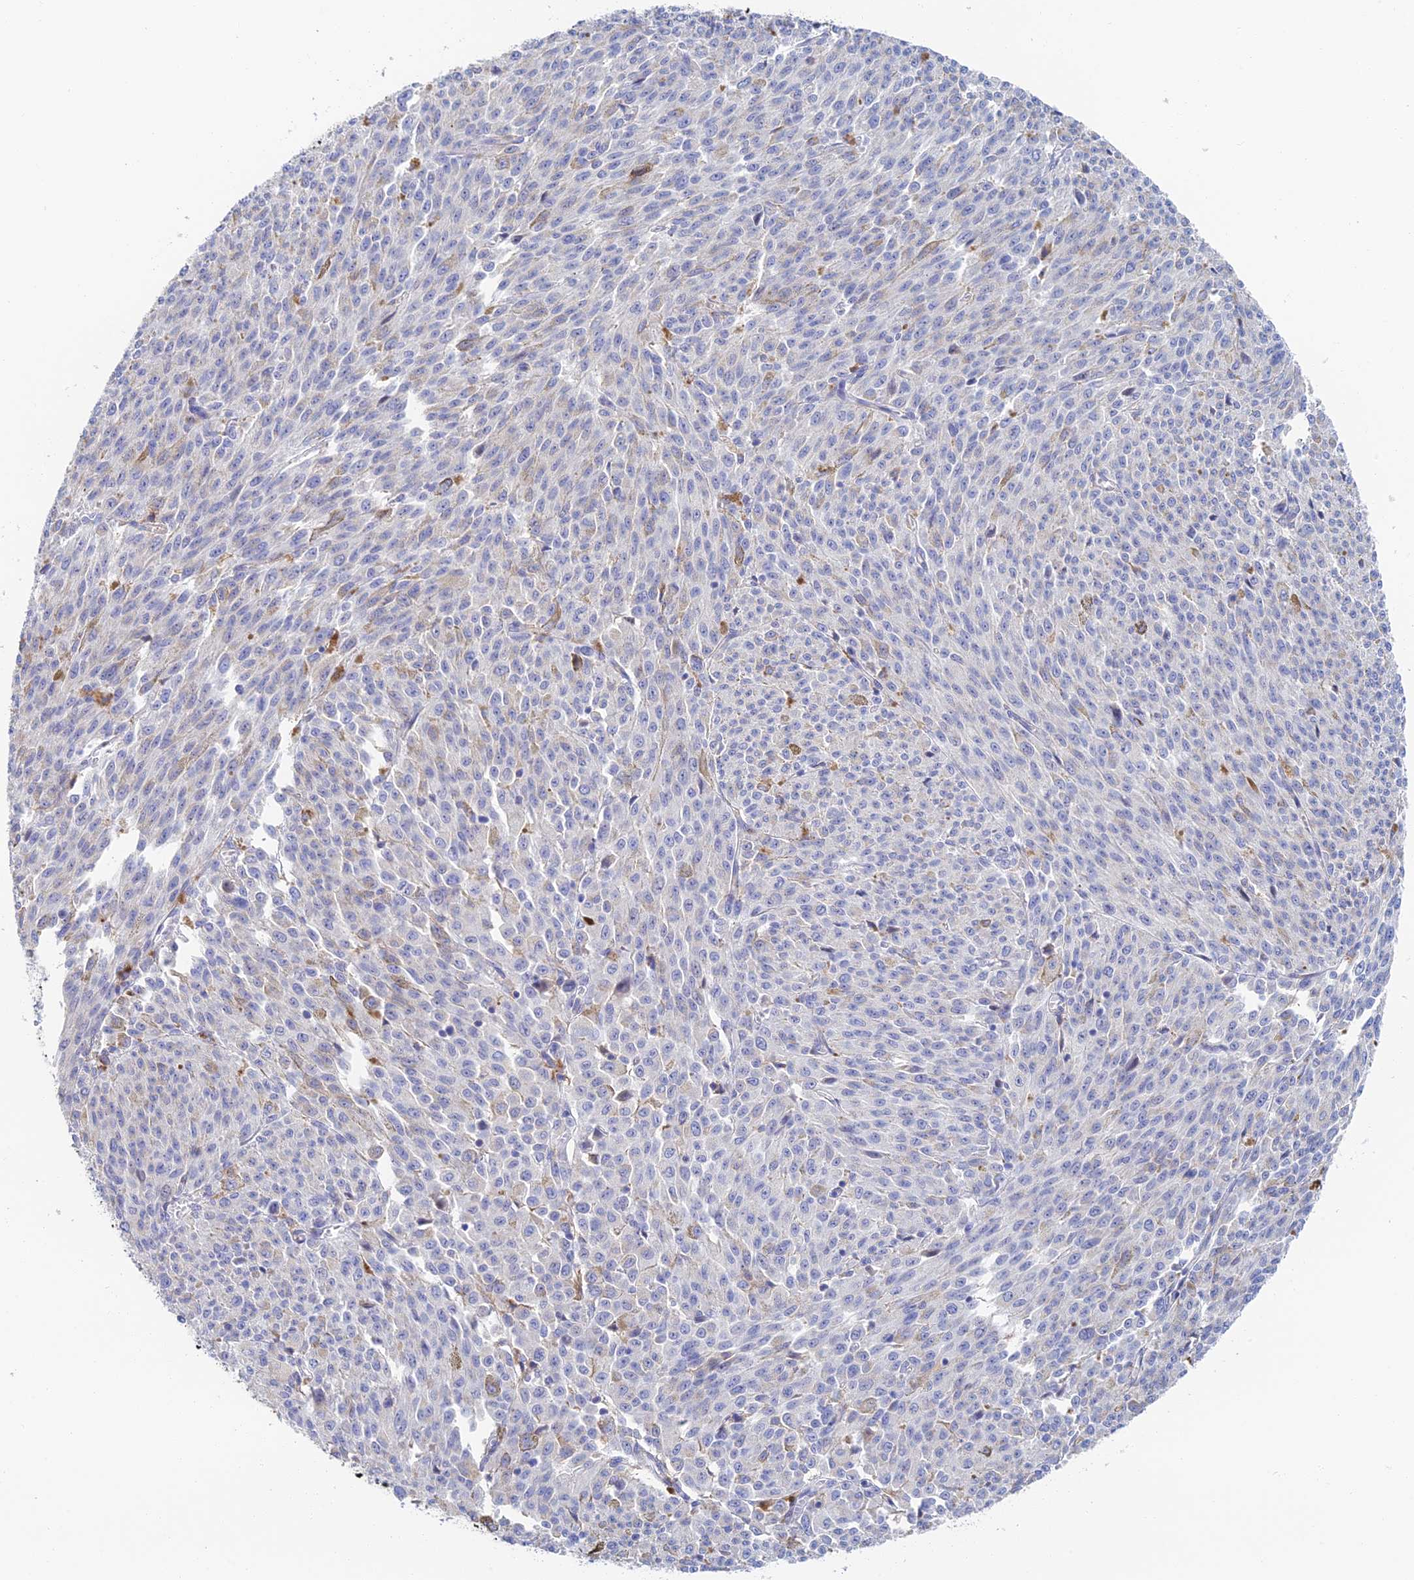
{"staining": {"intensity": "negative", "quantity": "none", "location": "none"}, "tissue": "melanoma", "cell_type": "Tumor cells", "image_type": "cancer", "snomed": [{"axis": "morphology", "description": "Malignant melanoma, NOS"}, {"axis": "topography", "description": "Skin"}], "caption": "Immunohistochemistry (IHC) of melanoma exhibits no expression in tumor cells. (DAB (3,3'-diaminobenzidine) immunohistochemistry (IHC) with hematoxylin counter stain).", "gene": "RPGRIP1L", "patient": {"sex": "female", "age": 52}}